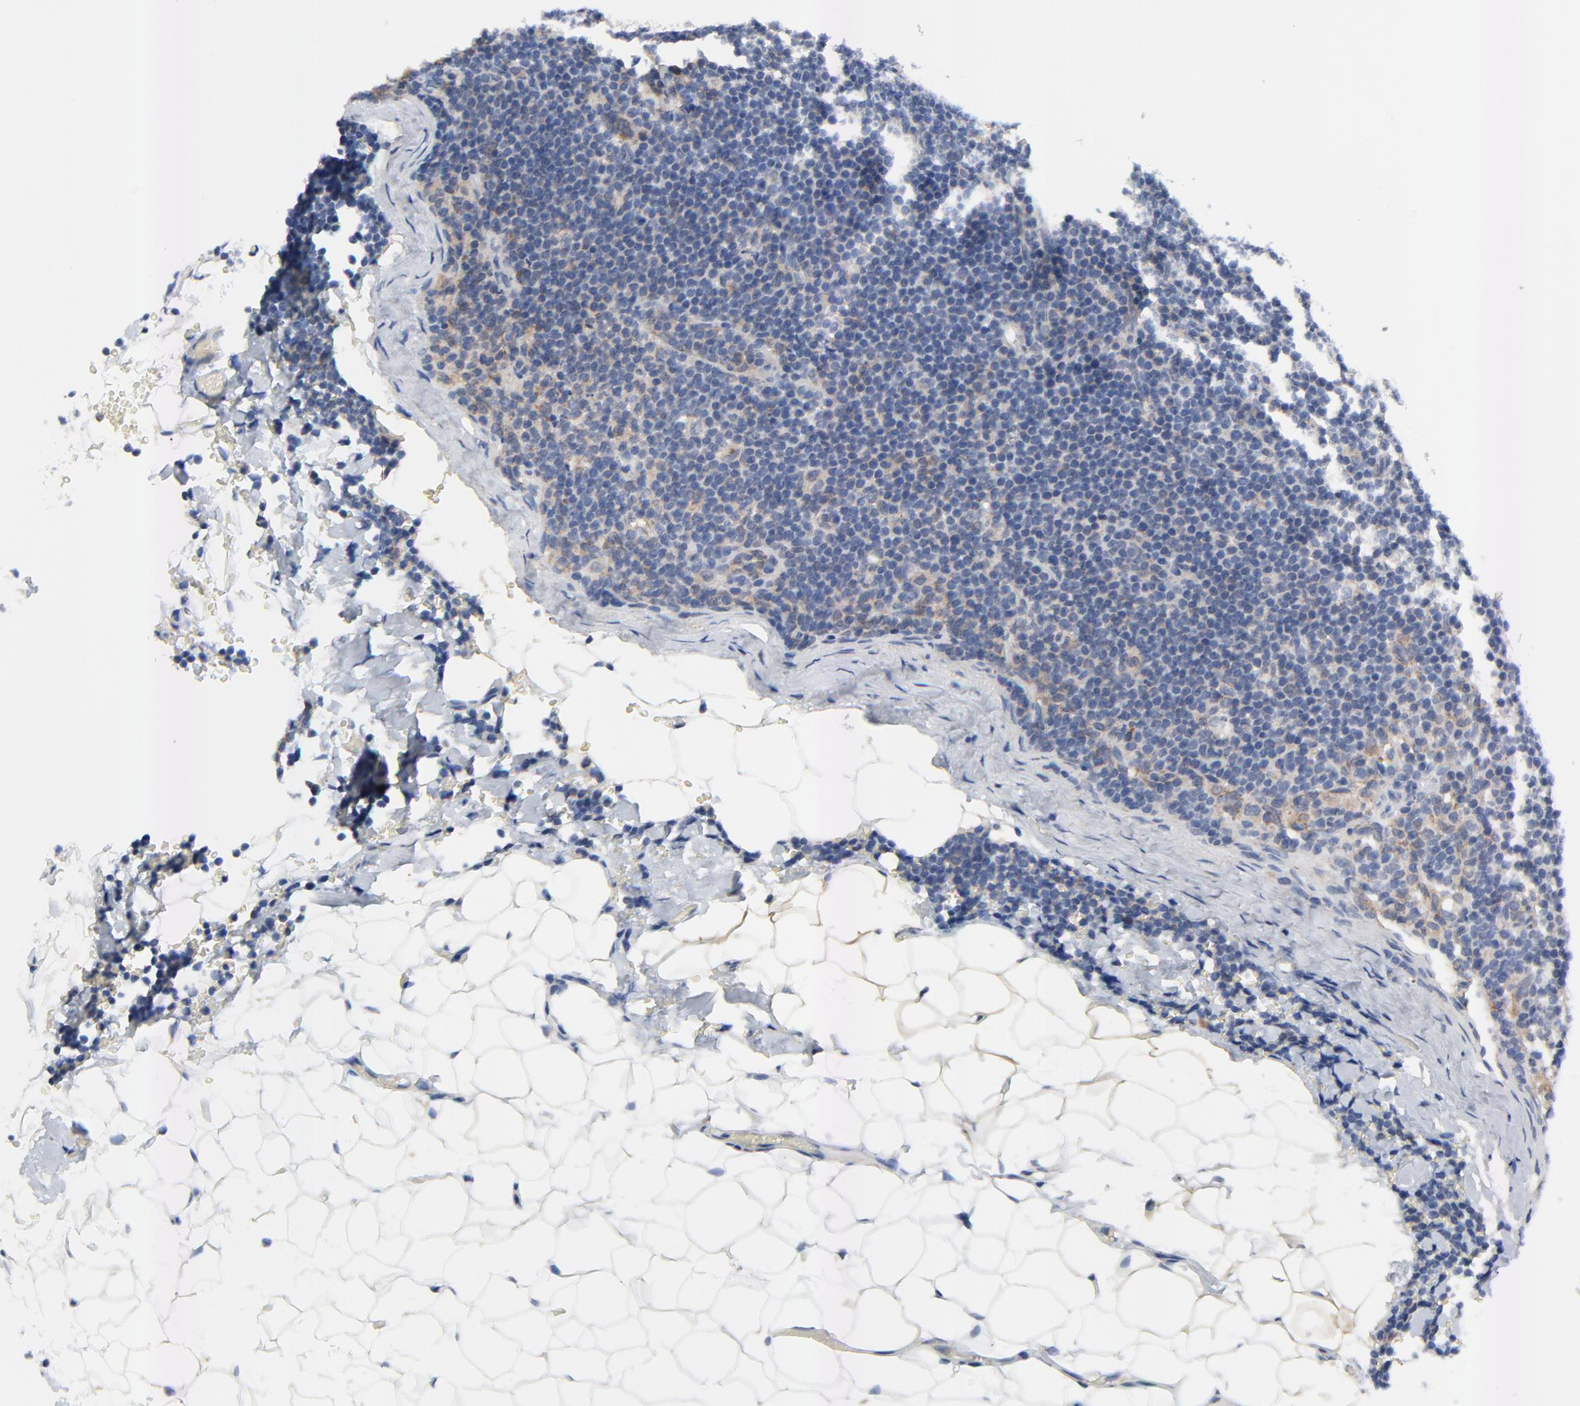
{"staining": {"intensity": "weak", "quantity": "25%-75%", "location": "cytoplasmic/membranous"}, "tissue": "lymphoma", "cell_type": "Tumor cells", "image_type": "cancer", "snomed": [{"axis": "morphology", "description": "Malignant lymphoma, non-Hodgkin's type, High grade"}, {"axis": "topography", "description": "Lymph node"}], "caption": "Tumor cells exhibit weak cytoplasmic/membranous staining in approximately 25%-75% of cells in high-grade malignant lymphoma, non-Hodgkin's type.", "gene": "VAV2", "patient": {"sex": "female", "age": 58}}